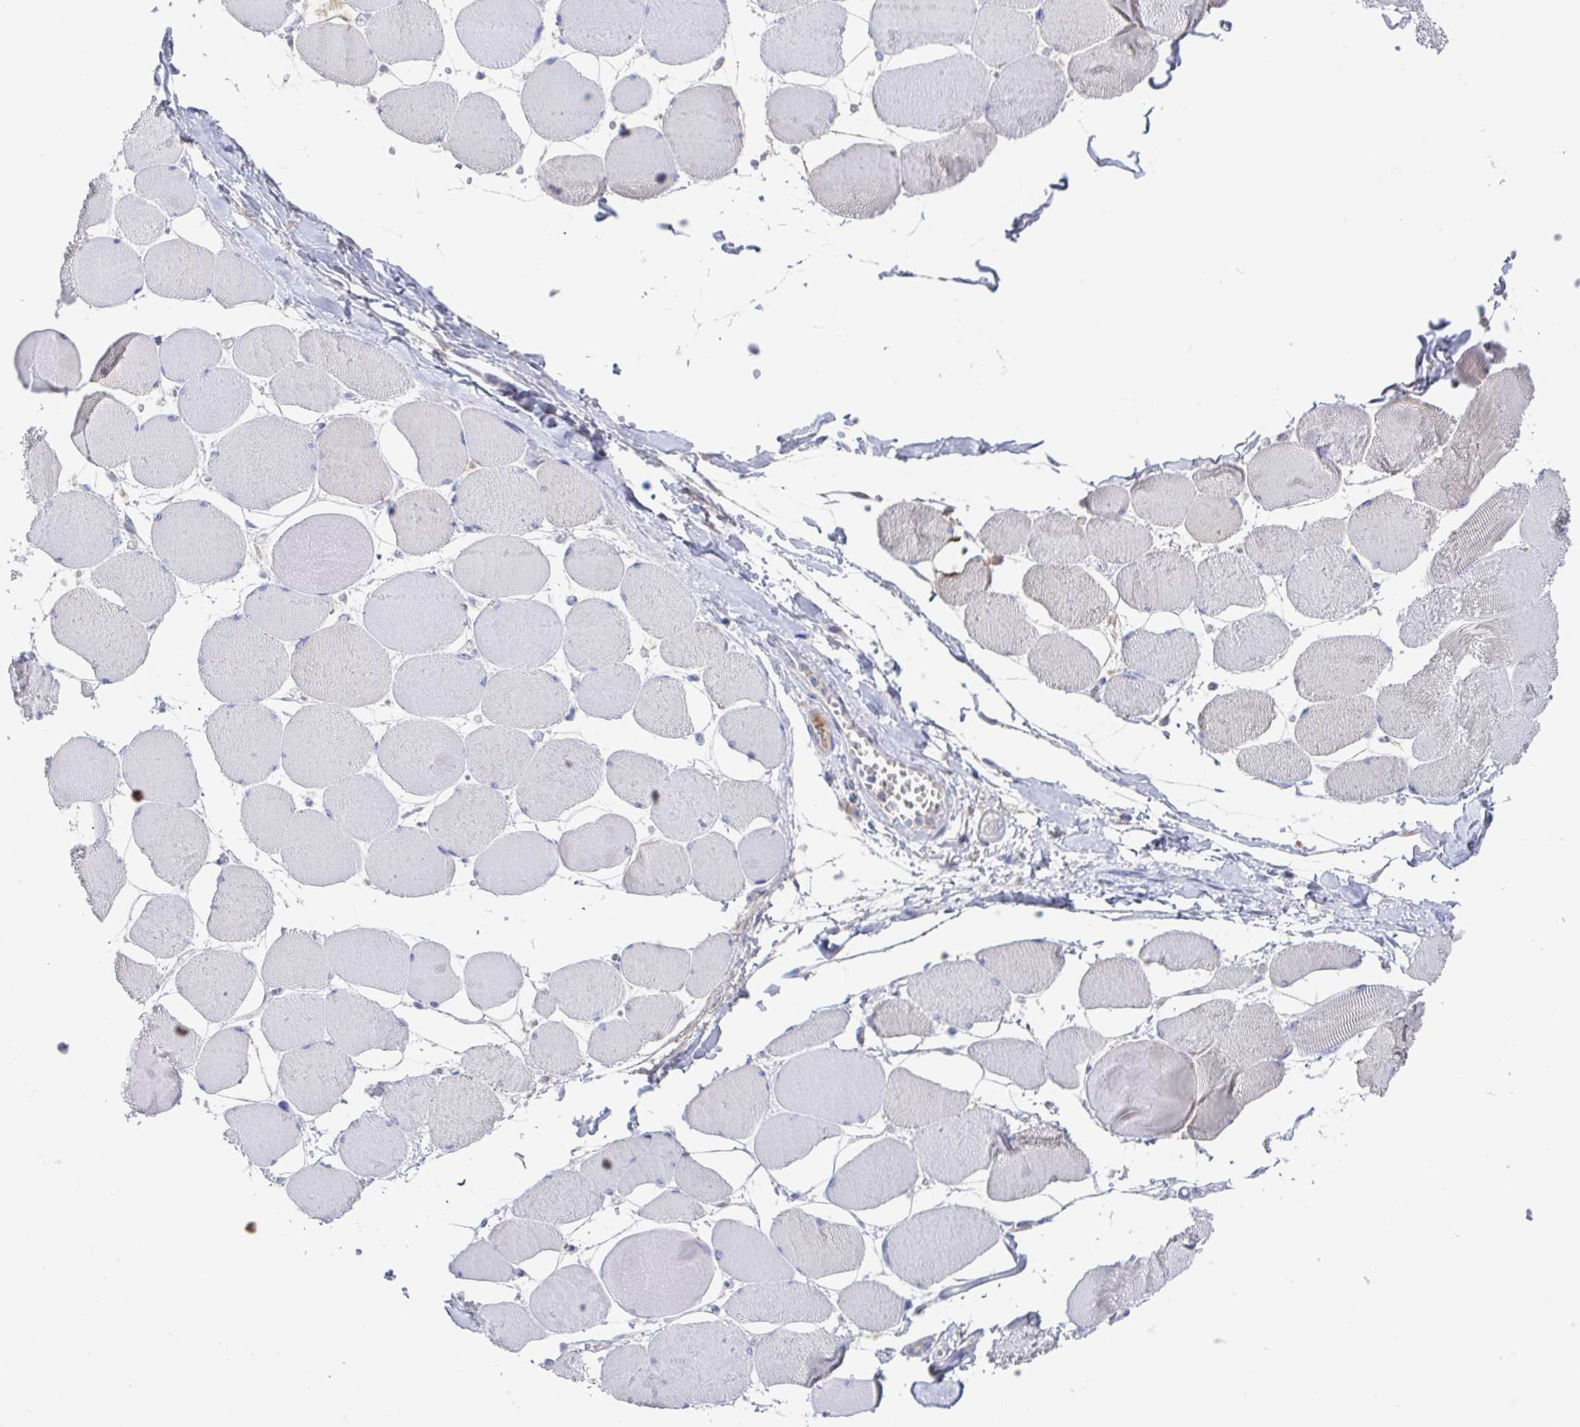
{"staining": {"intensity": "weak", "quantity": "<25%", "location": "cytoplasmic/membranous"}, "tissue": "skeletal muscle", "cell_type": "Myocytes", "image_type": "normal", "snomed": [{"axis": "morphology", "description": "Normal tissue, NOS"}, {"axis": "topography", "description": "Skeletal muscle"}], "caption": "A micrograph of skeletal muscle stained for a protein demonstrates no brown staining in myocytes.", "gene": "GPR148", "patient": {"sex": "female", "age": 75}}